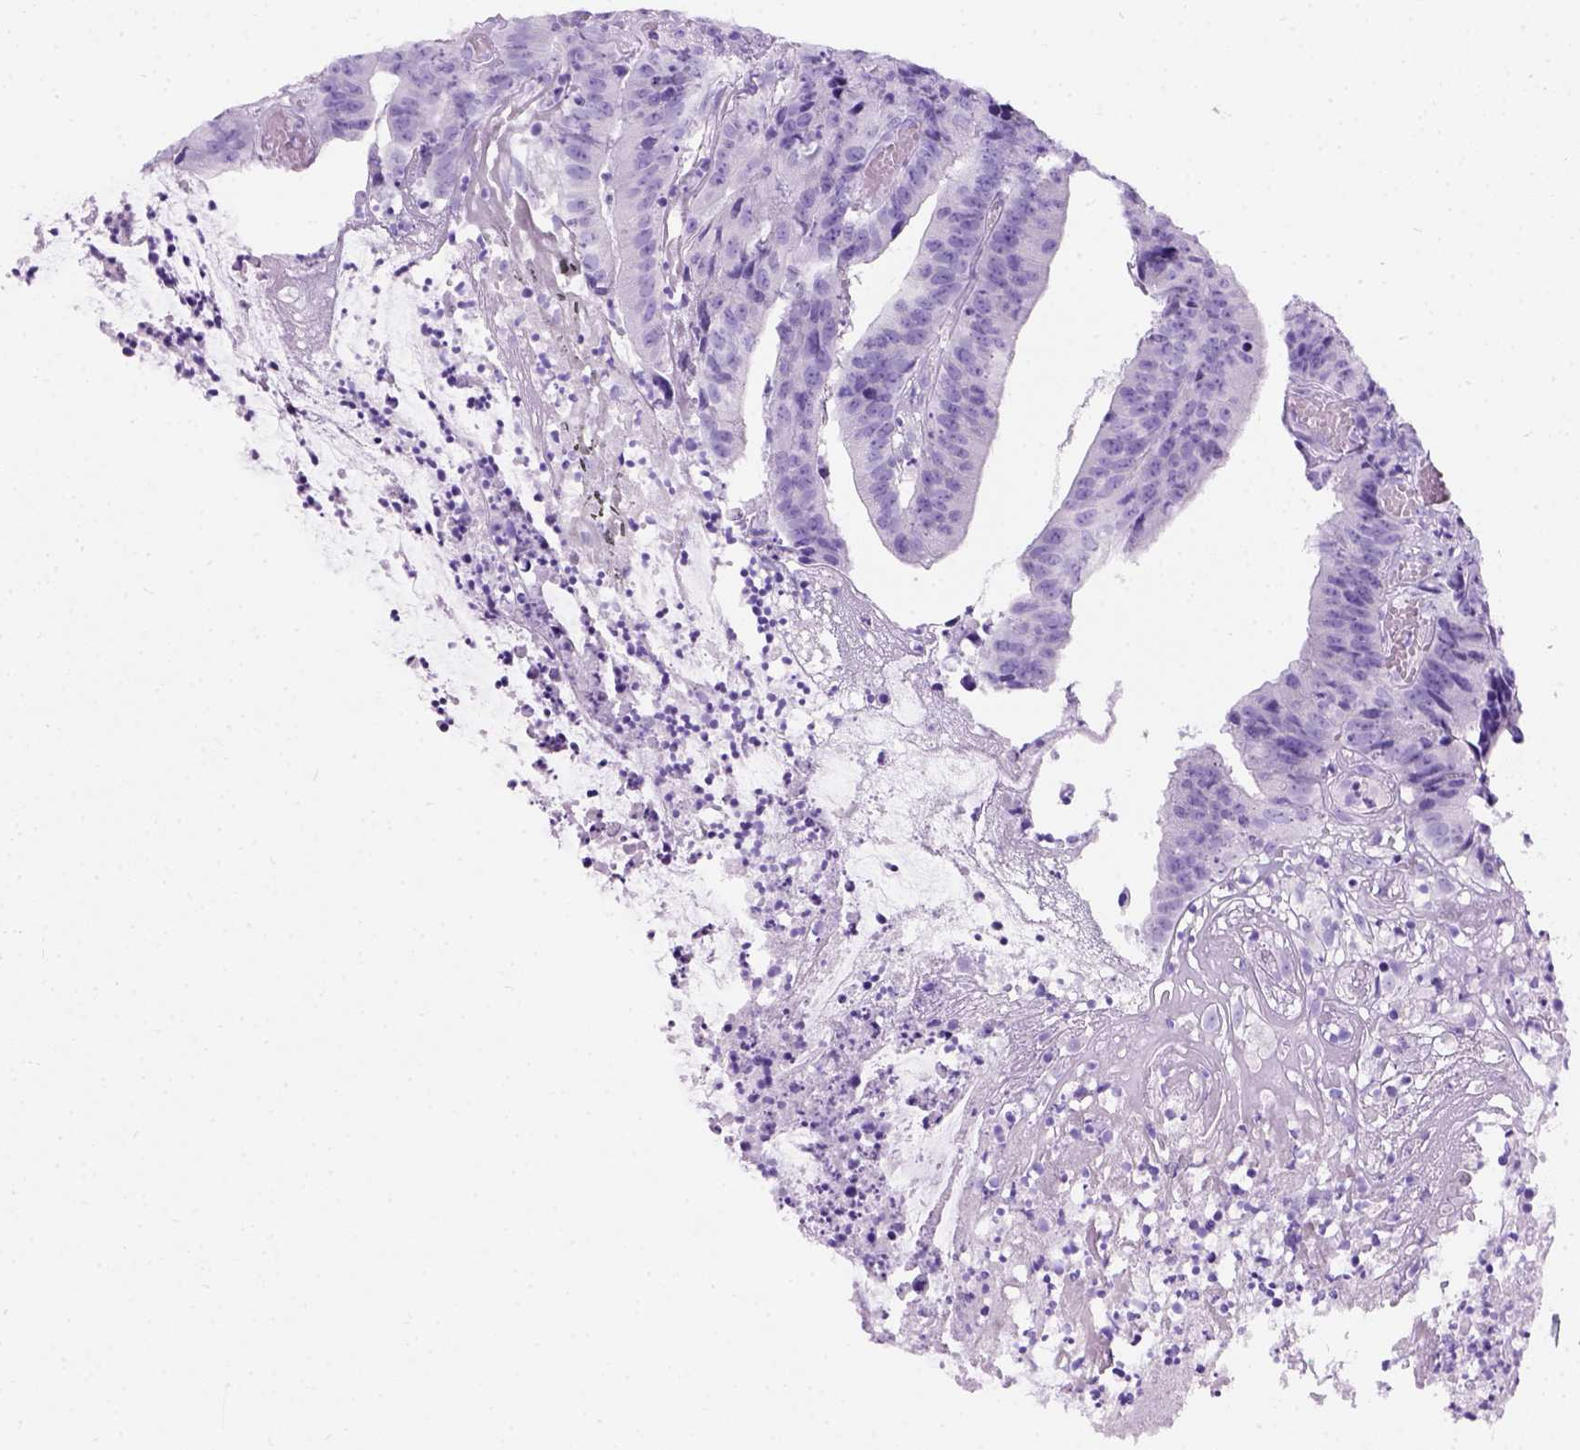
{"staining": {"intensity": "negative", "quantity": "none", "location": "none"}, "tissue": "colorectal cancer", "cell_type": "Tumor cells", "image_type": "cancer", "snomed": [{"axis": "morphology", "description": "Adenocarcinoma, NOS"}, {"axis": "topography", "description": "Colon"}], "caption": "Immunohistochemistry histopathology image of neoplastic tissue: colorectal cancer (adenocarcinoma) stained with DAB (3,3'-diaminobenzidine) exhibits no significant protein positivity in tumor cells.", "gene": "C7orf57", "patient": {"sex": "female", "age": 78}}